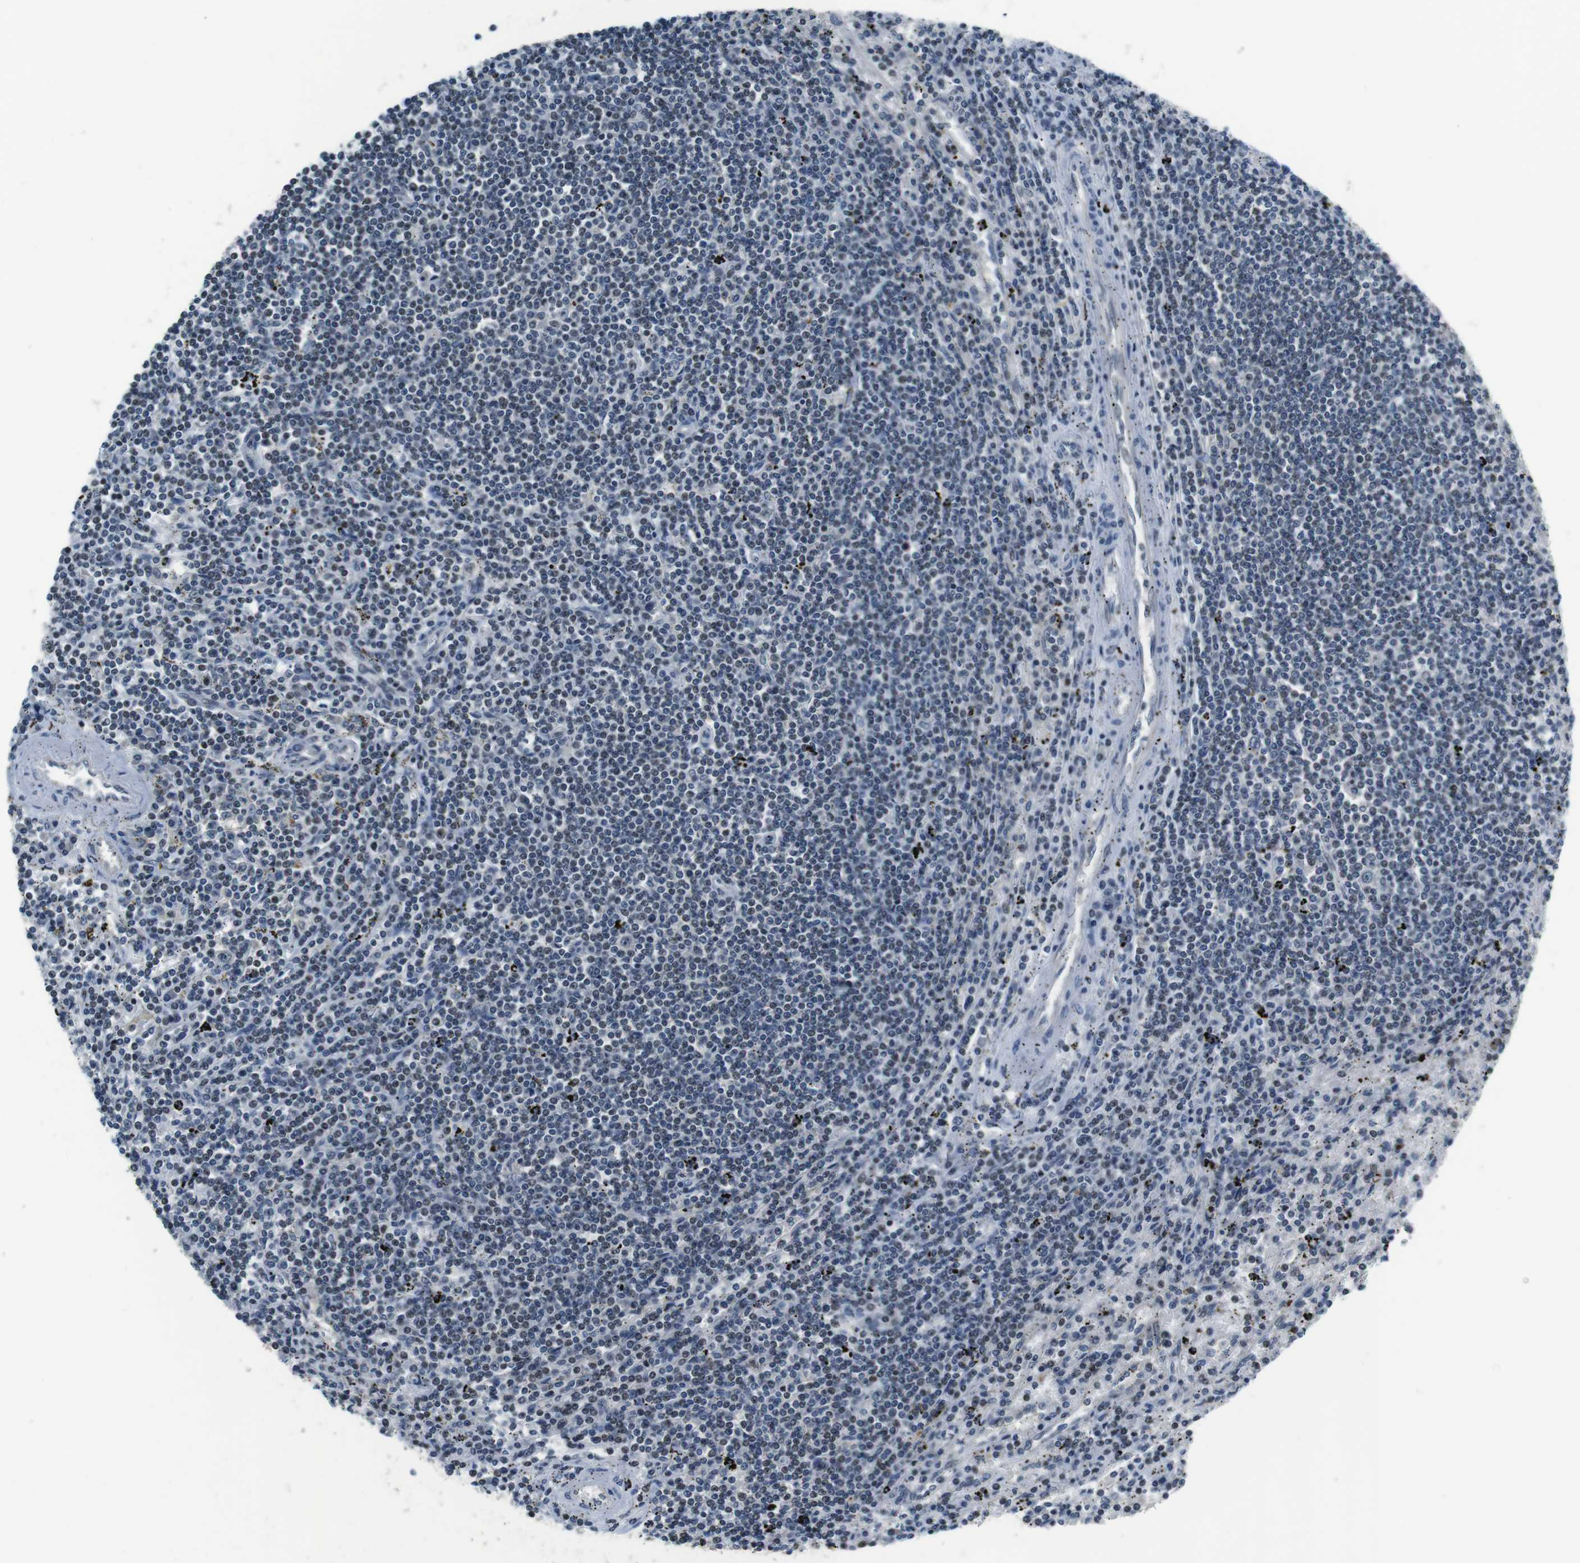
{"staining": {"intensity": "negative", "quantity": "none", "location": "none"}, "tissue": "lymphoma", "cell_type": "Tumor cells", "image_type": "cancer", "snomed": [{"axis": "morphology", "description": "Malignant lymphoma, non-Hodgkin's type, Low grade"}, {"axis": "topography", "description": "Spleen"}], "caption": "The image shows no staining of tumor cells in low-grade malignant lymphoma, non-Hodgkin's type.", "gene": "NEK4", "patient": {"sex": "male", "age": 76}}